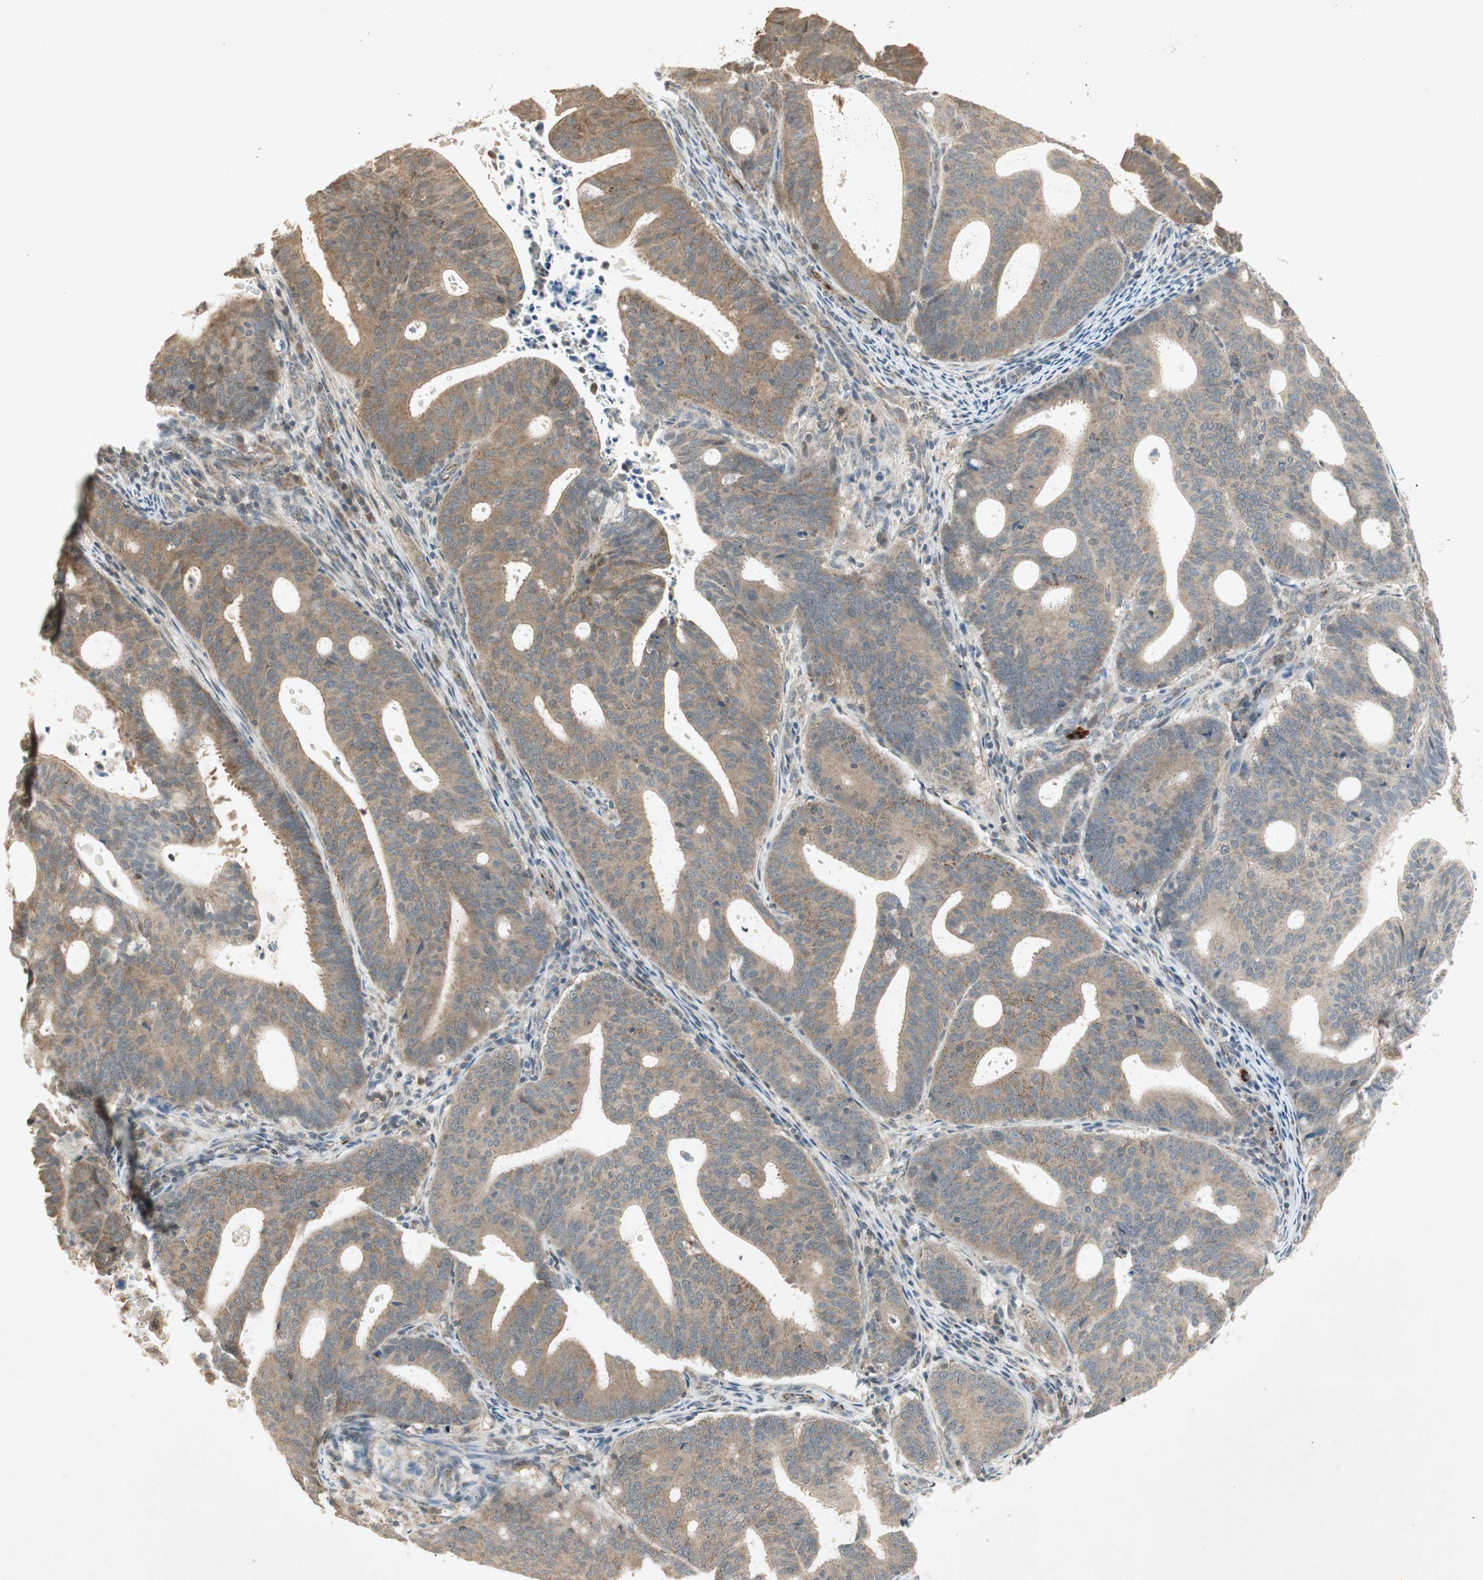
{"staining": {"intensity": "moderate", "quantity": ">75%", "location": "cytoplasmic/membranous"}, "tissue": "endometrial cancer", "cell_type": "Tumor cells", "image_type": "cancer", "snomed": [{"axis": "morphology", "description": "Adenocarcinoma, NOS"}, {"axis": "topography", "description": "Uterus"}], "caption": "The histopathology image displays immunohistochemical staining of endometrial cancer. There is moderate cytoplasmic/membranous staining is present in about >75% of tumor cells. The protein of interest is shown in brown color, while the nuclei are stained blue.", "gene": "USP2", "patient": {"sex": "female", "age": 83}}